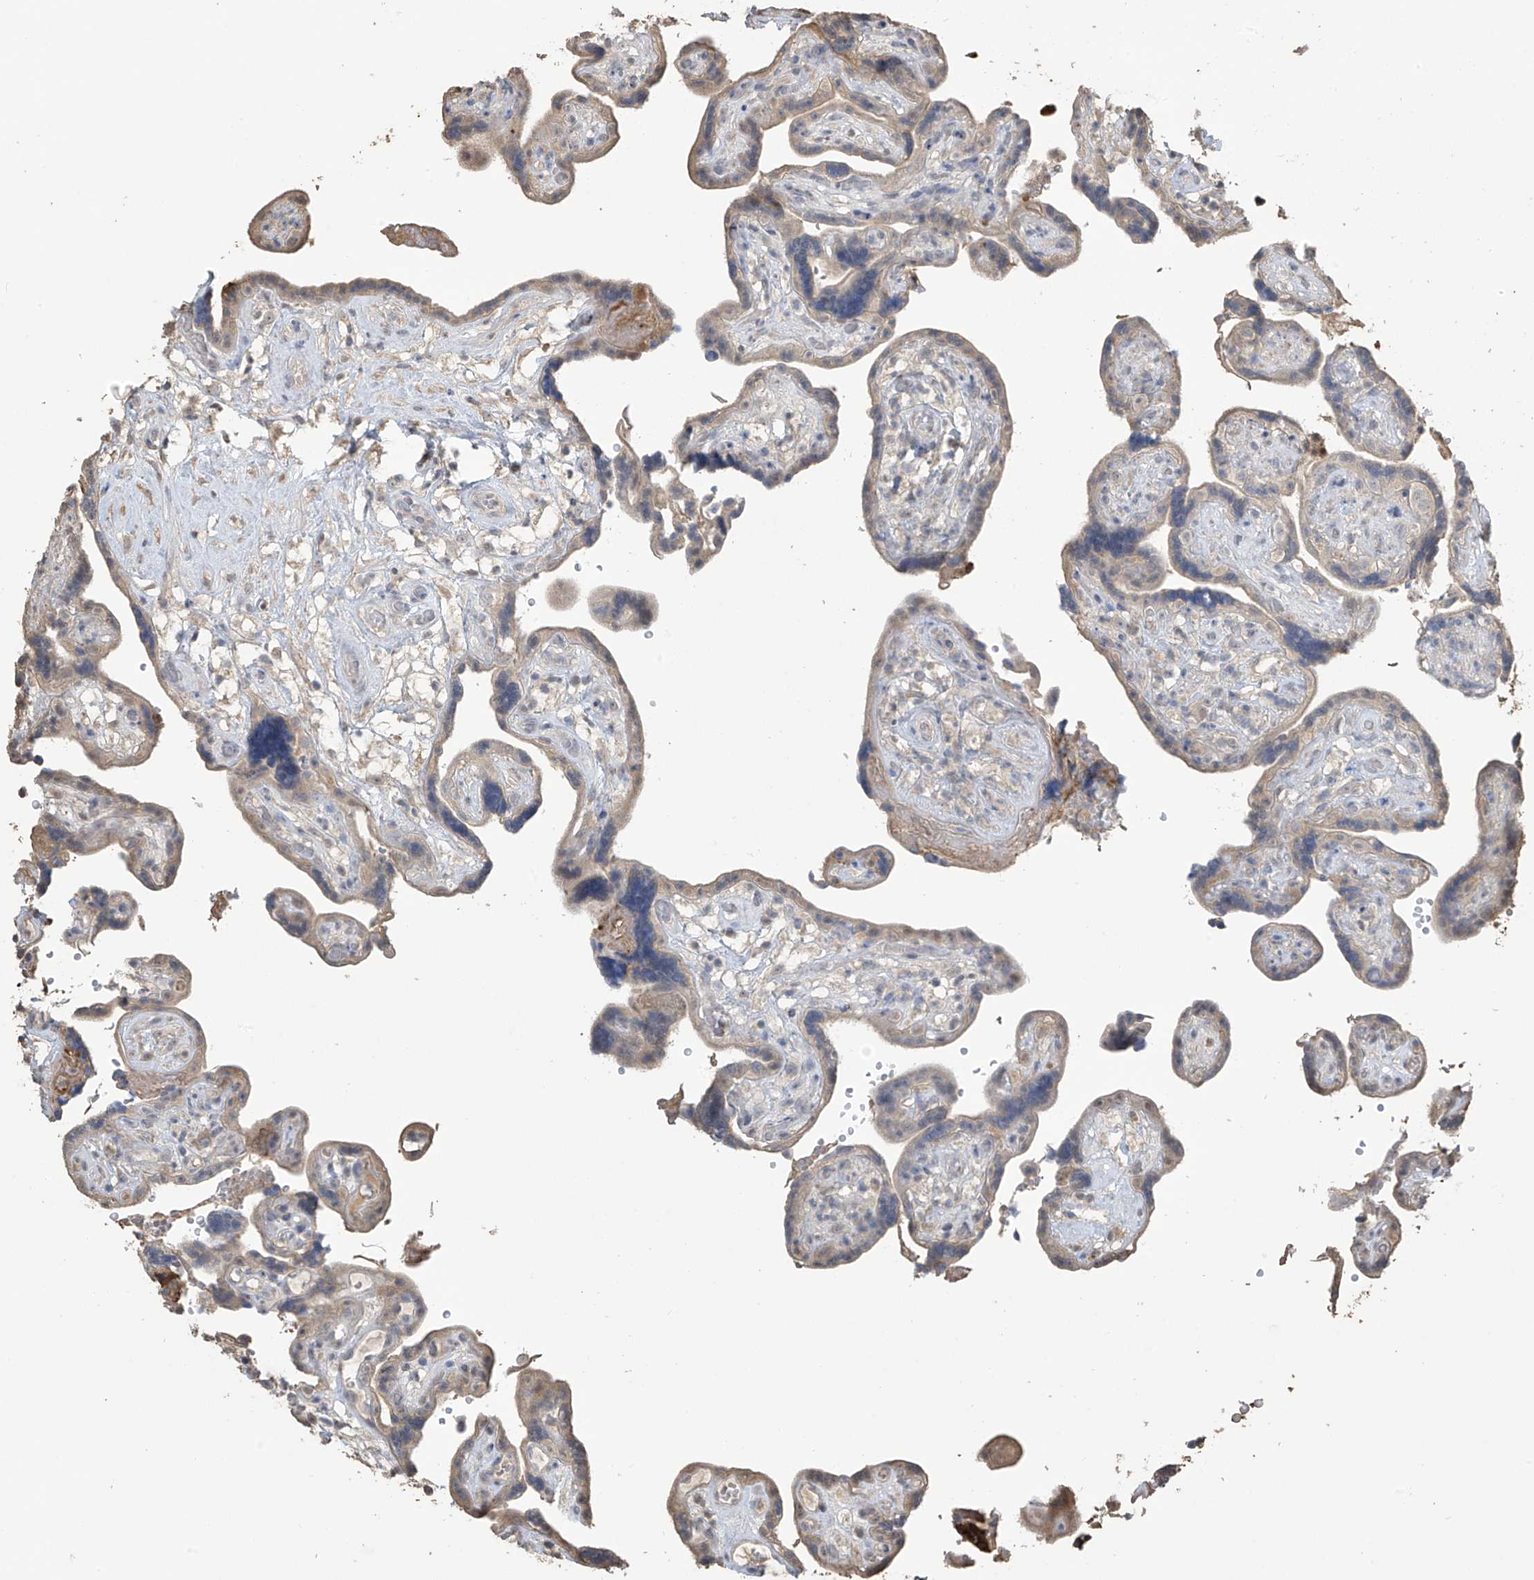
{"staining": {"intensity": "strong", "quantity": ">75%", "location": "cytoplasmic/membranous,nuclear"}, "tissue": "placenta", "cell_type": "Decidual cells", "image_type": "normal", "snomed": [{"axis": "morphology", "description": "Normal tissue, NOS"}, {"axis": "topography", "description": "Placenta"}], "caption": "Immunohistochemical staining of unremarkable human placenta shows >75% levels of strong cytoplasmic/membranous,nuclear protein expression in approximately >75% of decidual cells. (DAB IHC with brightfield microscopy, high magnification).", "gene": "SLFN14", "patient": {"sex": "female", "age": 30}}